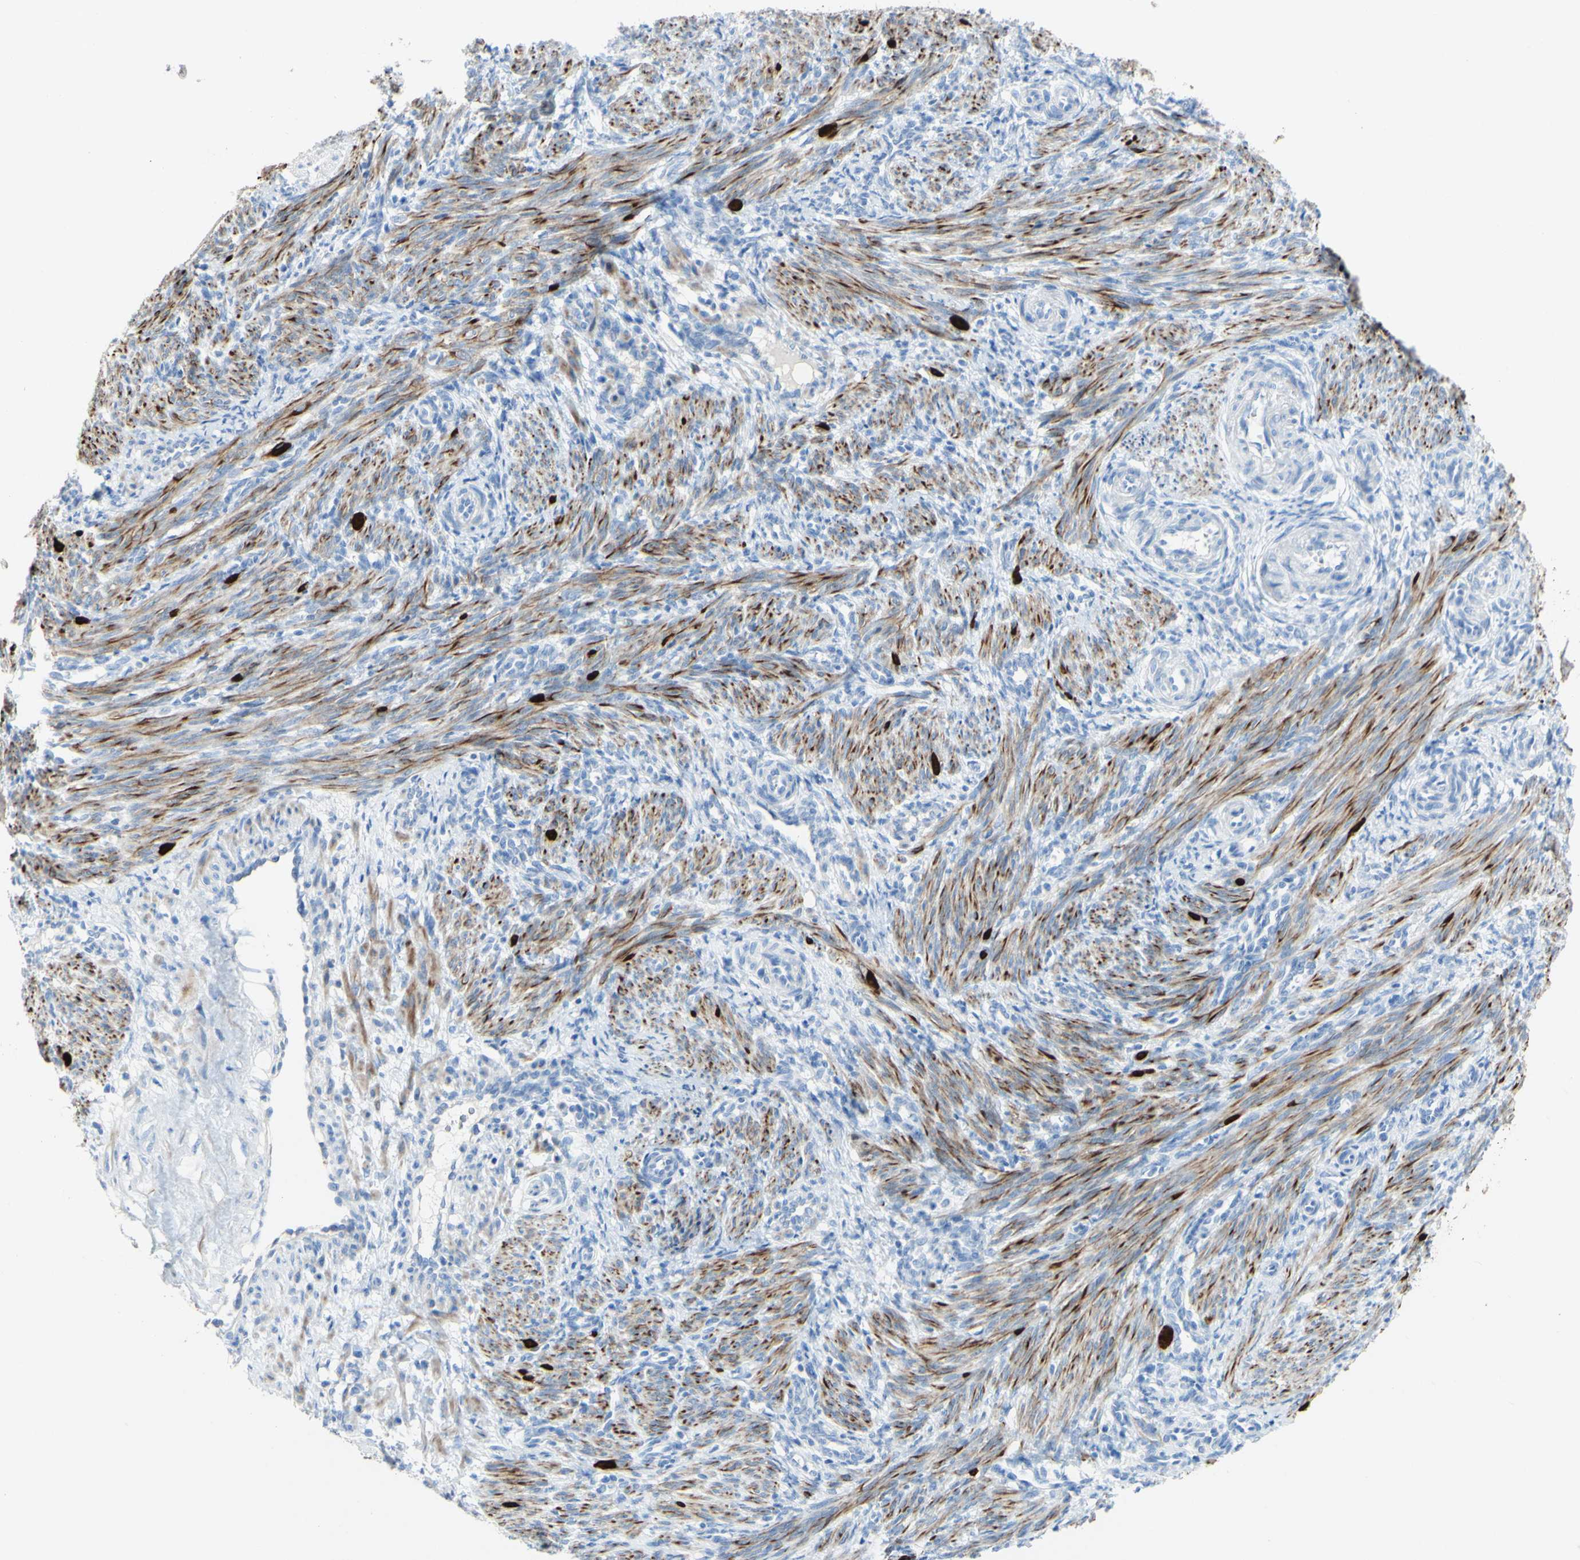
{"staining": {"intensity": "moderate", "quantity": ">75%", "location": "cytoplasmic/membranous"}, "tissue": "smooth muscle", "cell_type": "Smooth muscle cells", "image_type": "normal", "snomed": [{"axis": "morphology", "description": "Normal tissue, NOS"}, {"axis": "topography", "description": "Endometrium"}], "caption": "IHC image of benign smooth muscle: human smooth muscle stained using immunohistochemistry (IHC) demonstrates medium levels of moderate protein expression localized specifically in the cytoplasmic/membranous of smooth muscle cells, appearing as a cytoplasmic/membranous brown color.", "gene": "DSC2", "patient": {"sex": "female", "age": 33}}